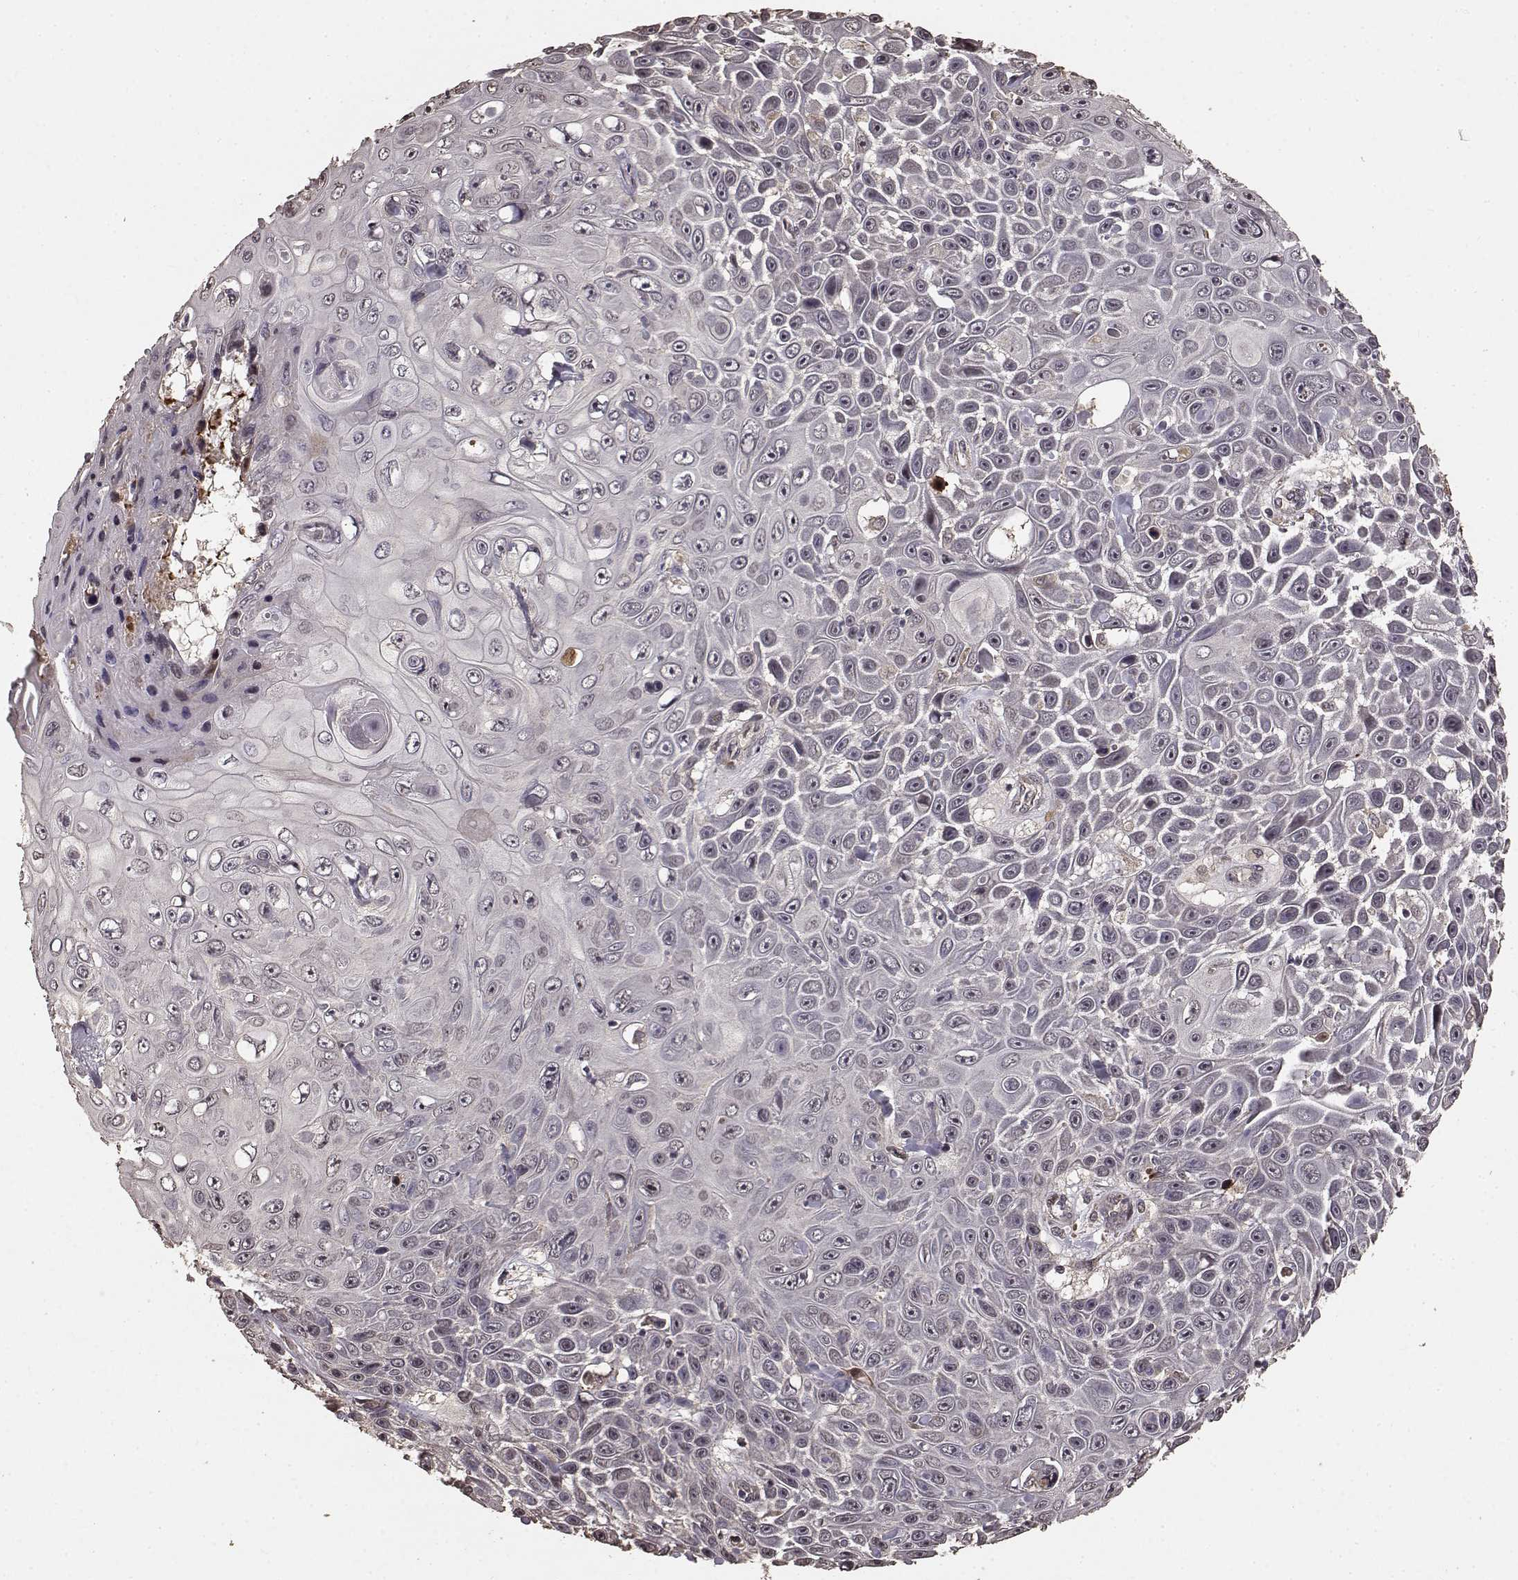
{"staining": {"intensity": "negative", "quantity": "none", "location": "none"}, "tissue": "skin cancer", "cell_type": "Tumor cells", "image_type": "cancer", "snomed": [{"axis": "morphology", "description": "Squamous cell carcinoma, NOS"}, {"axis": "topography", "description": "Skin"}], "caption": "The IHC micrograph has no significant positivity in tumor cells of skin cancer tissue.", "gene": "USP15", "patient": {"sex": "male", "age": 82}}